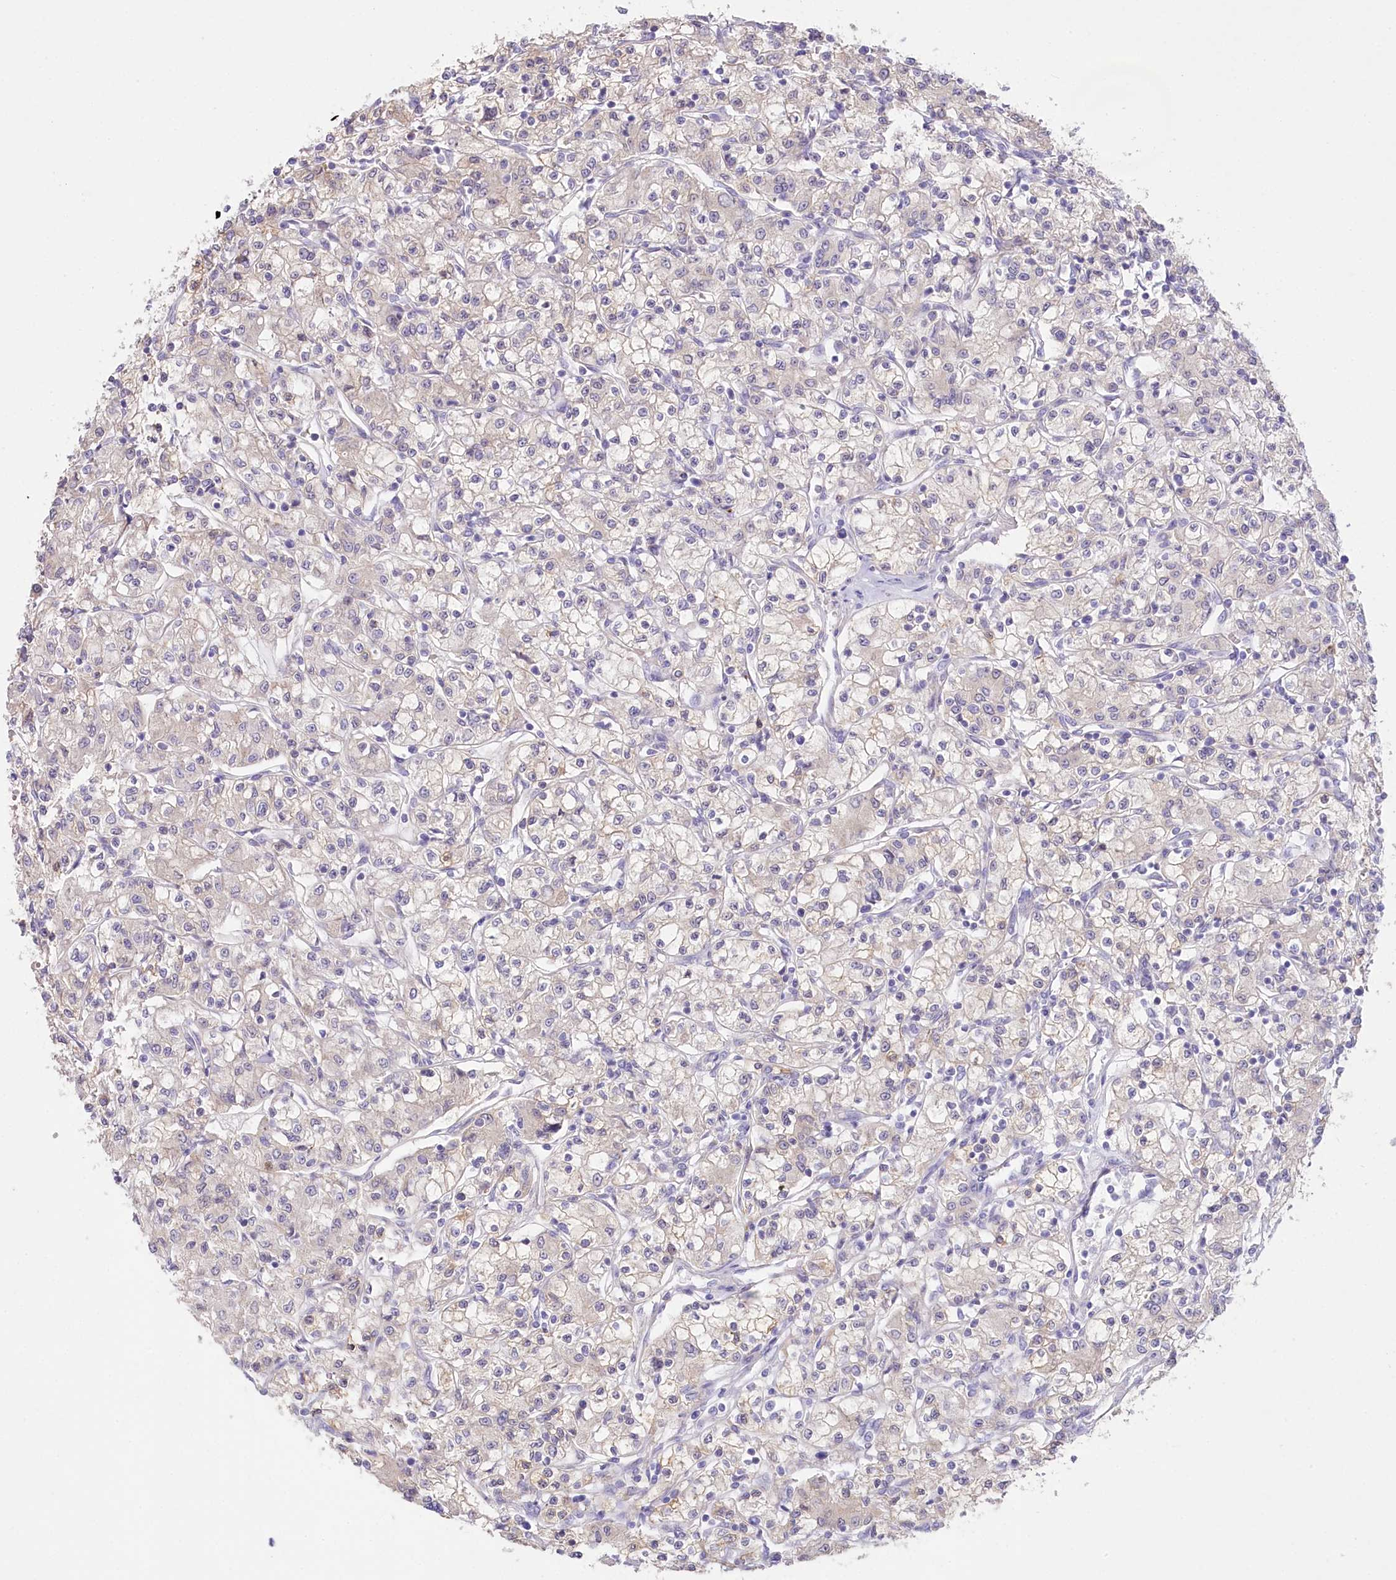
{"staining": {"intensity": "weak", "quantity": "<25%", "location": "cytoplasmic/membranous"}, "tissue": "renal cancer", "cell_type": "Tumor cells", "image_type": "cancer", "snomed": [{"axis": "morphology", "description": "Adenocarcinoma, NOS"}, {"axis": "topography", "description": "Kidney"}], "caption": "Adenocarcinoma (renal) stained for a protein using IHC exhibits no positivity tumor cells.", "gene": "MYOZ1", "patient": {"sex": "female", "age": 59}}